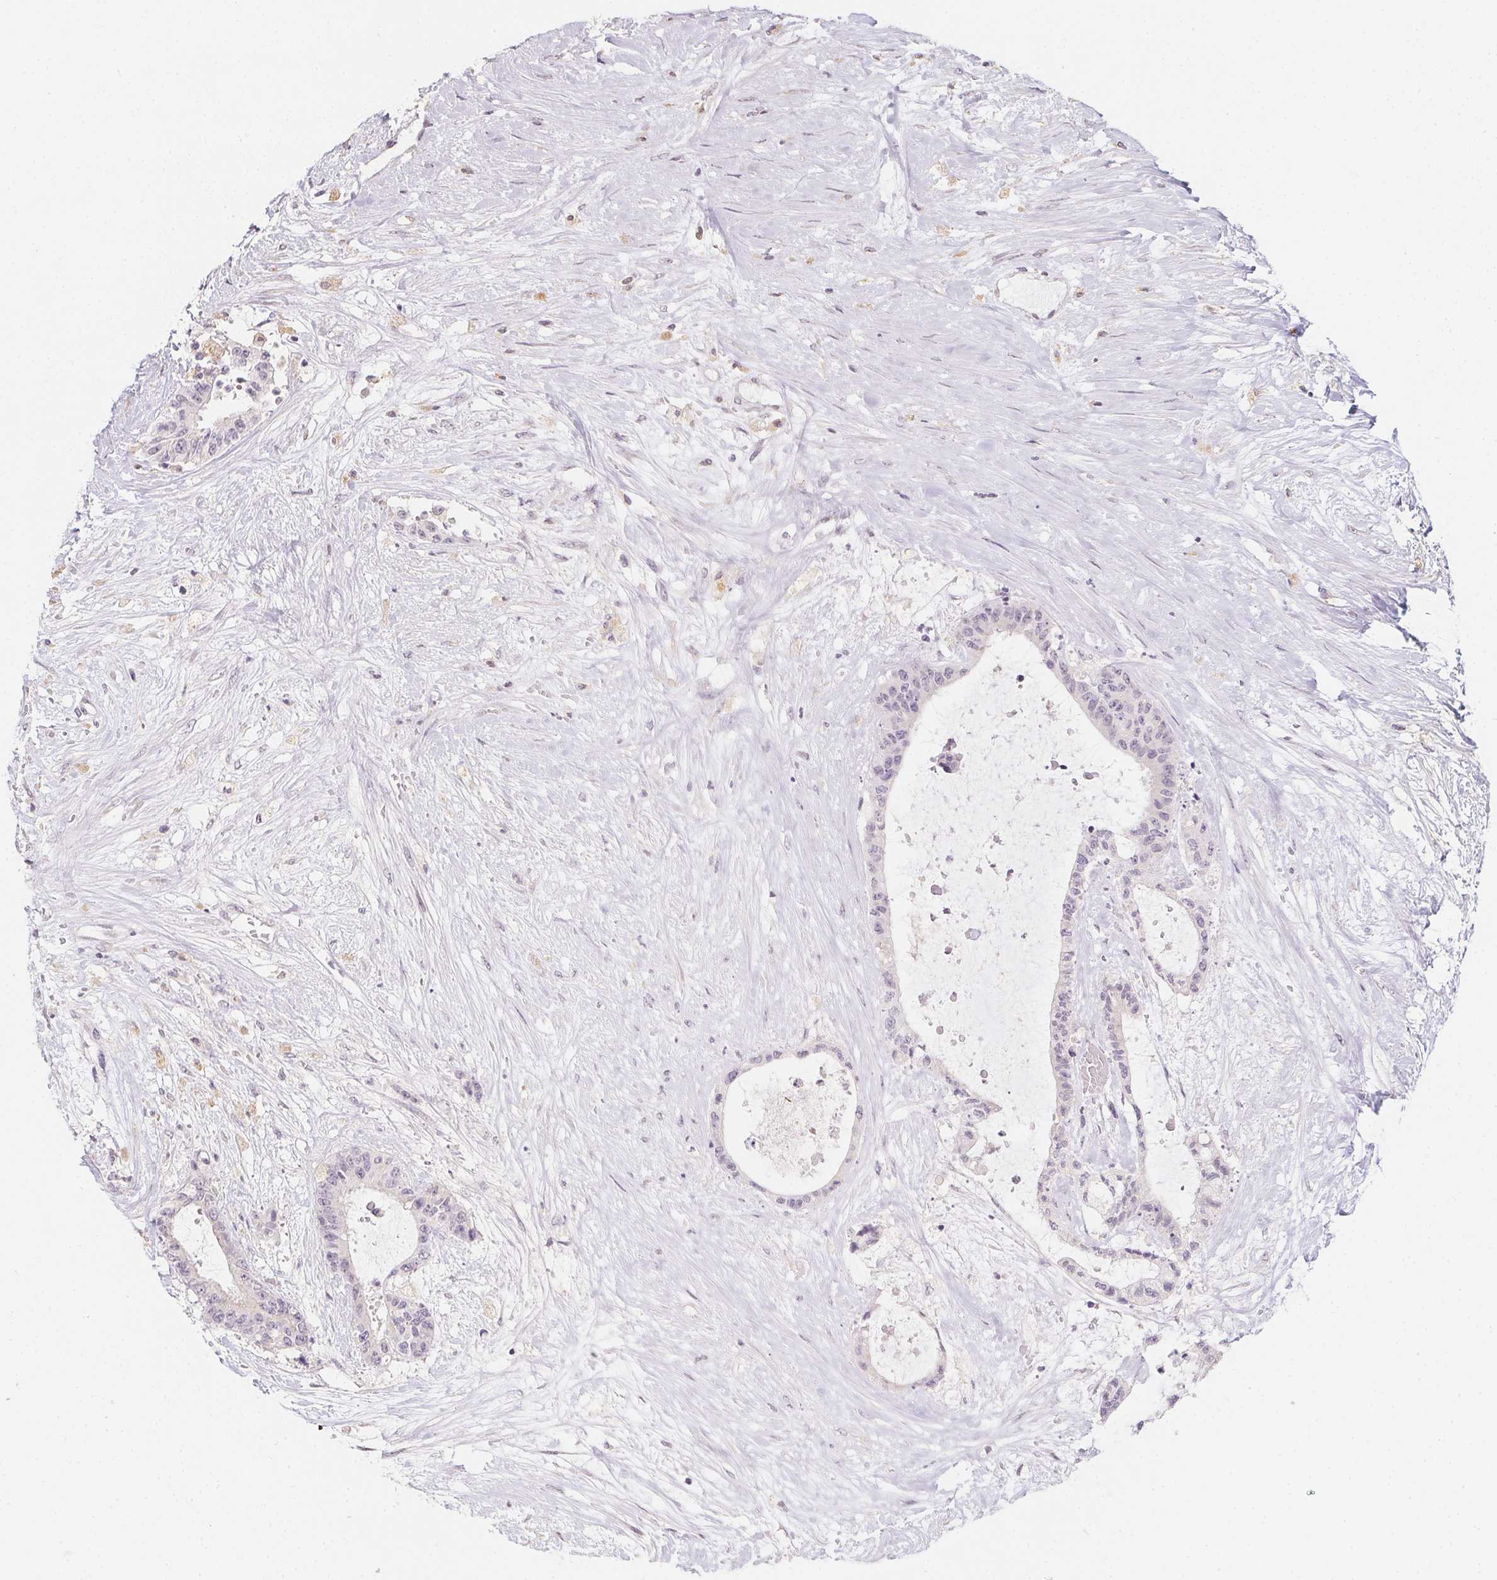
{"staining": {"intensity": "negative", "quantity": "none", "location": "none"}, "tissue": "liver cancer", "cell_type": "Tumor cells", "image_type": "cancer", "snomed": [{"axis": "morphology", "description": "Normal tissue, NOS"}, {"axis": "morphology", "description": "Cholangiocarcinoma"}, {"axis": "topography", "description": "Liver"}, {"axis": "topography", "description": "Peripheral nerve tissue"}], "caption": "High magnification brightfield microscopy of liver cancer stained with DAB (3,3'-diaminobenzidine) (brown) and counterstained with hematoxylin (blue): tumor cells show no significant positivity.", "gene": "SLC6A18", "patient": {"sex": "female", "age": 73}}